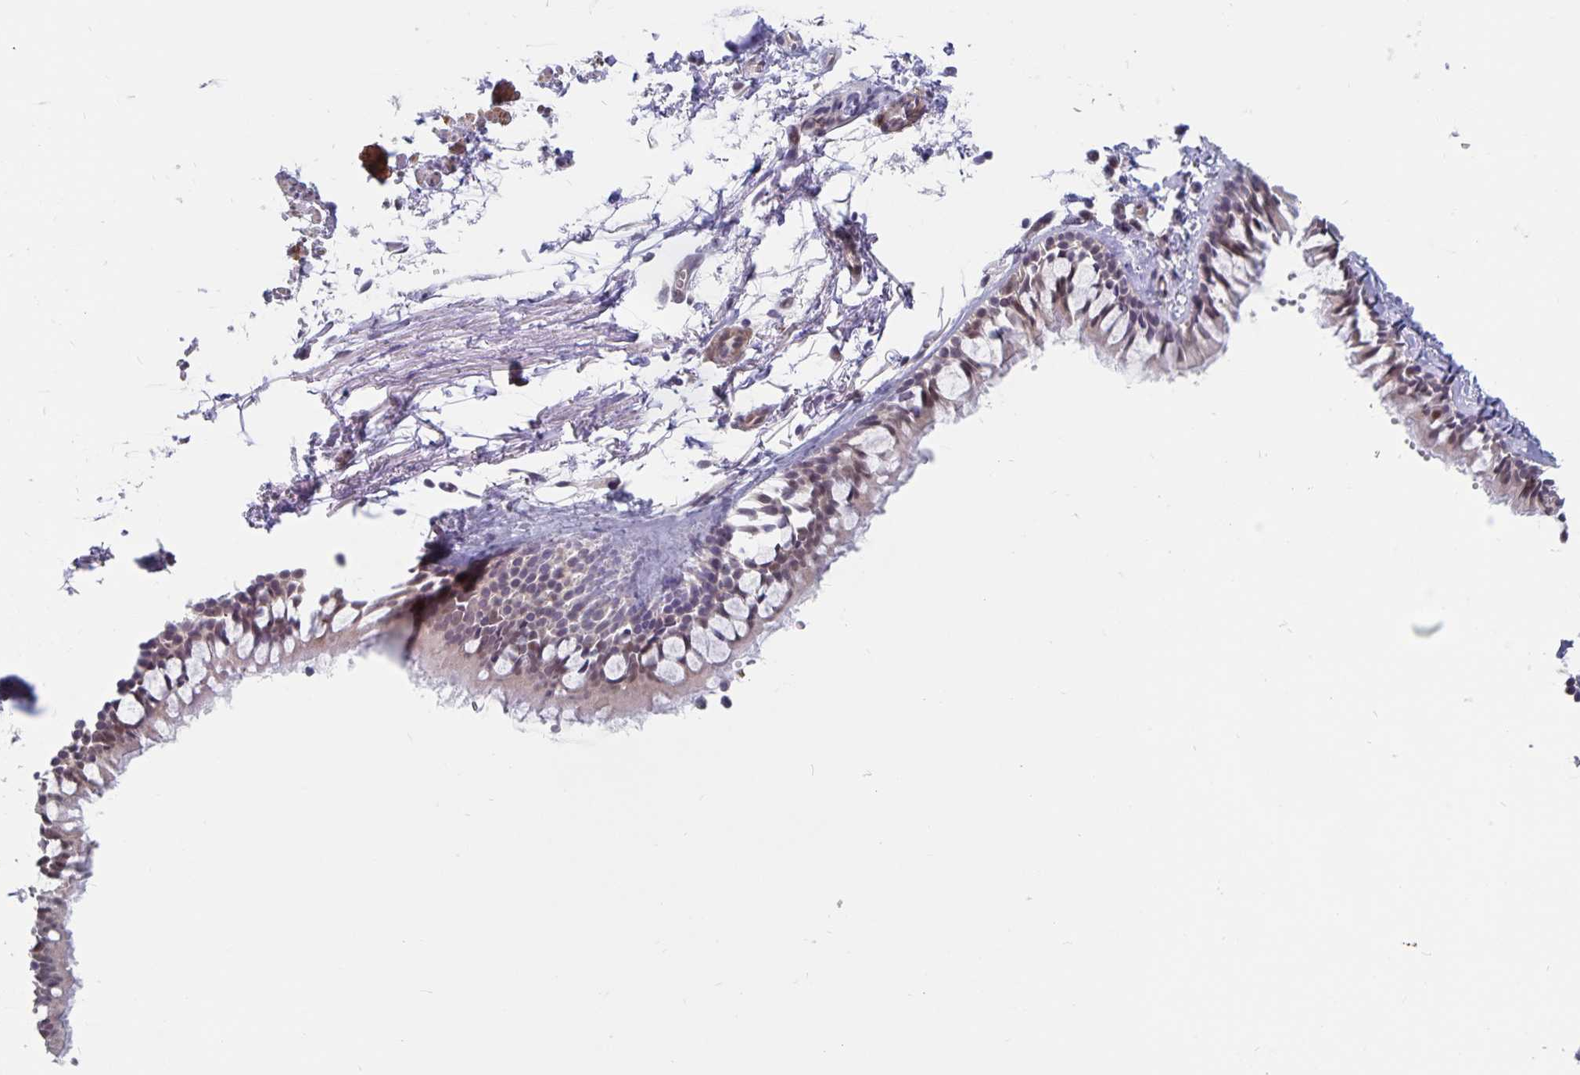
{"staining": {"intensity": "weak", "quantity": "25%-75%", "location": "nuclear"}, "tissue": "bronchus", "cell_type": "Respiratory epithelial cells", "image_type": "normal", "snomed": [{"axis": "morphology", "description": "Normal tissue, NOS"}, {"axis": "topography", "description": "Cartilage tissue"}, {"axis": "topography", "description": "Bronchus"}, {"axis": "topography", "description": "Peripheral nerve tissue"}], "caption": "Immunohistochemical staining of normal human bronchus exhibits low levels of weak nuclear positivity in approximately 25%-75% of respiratory epithelial cells. (IHC, brightfield microscopy, high magnification).", "gene": "BAG6", "patient": {"sex": "female", "age": 59}}